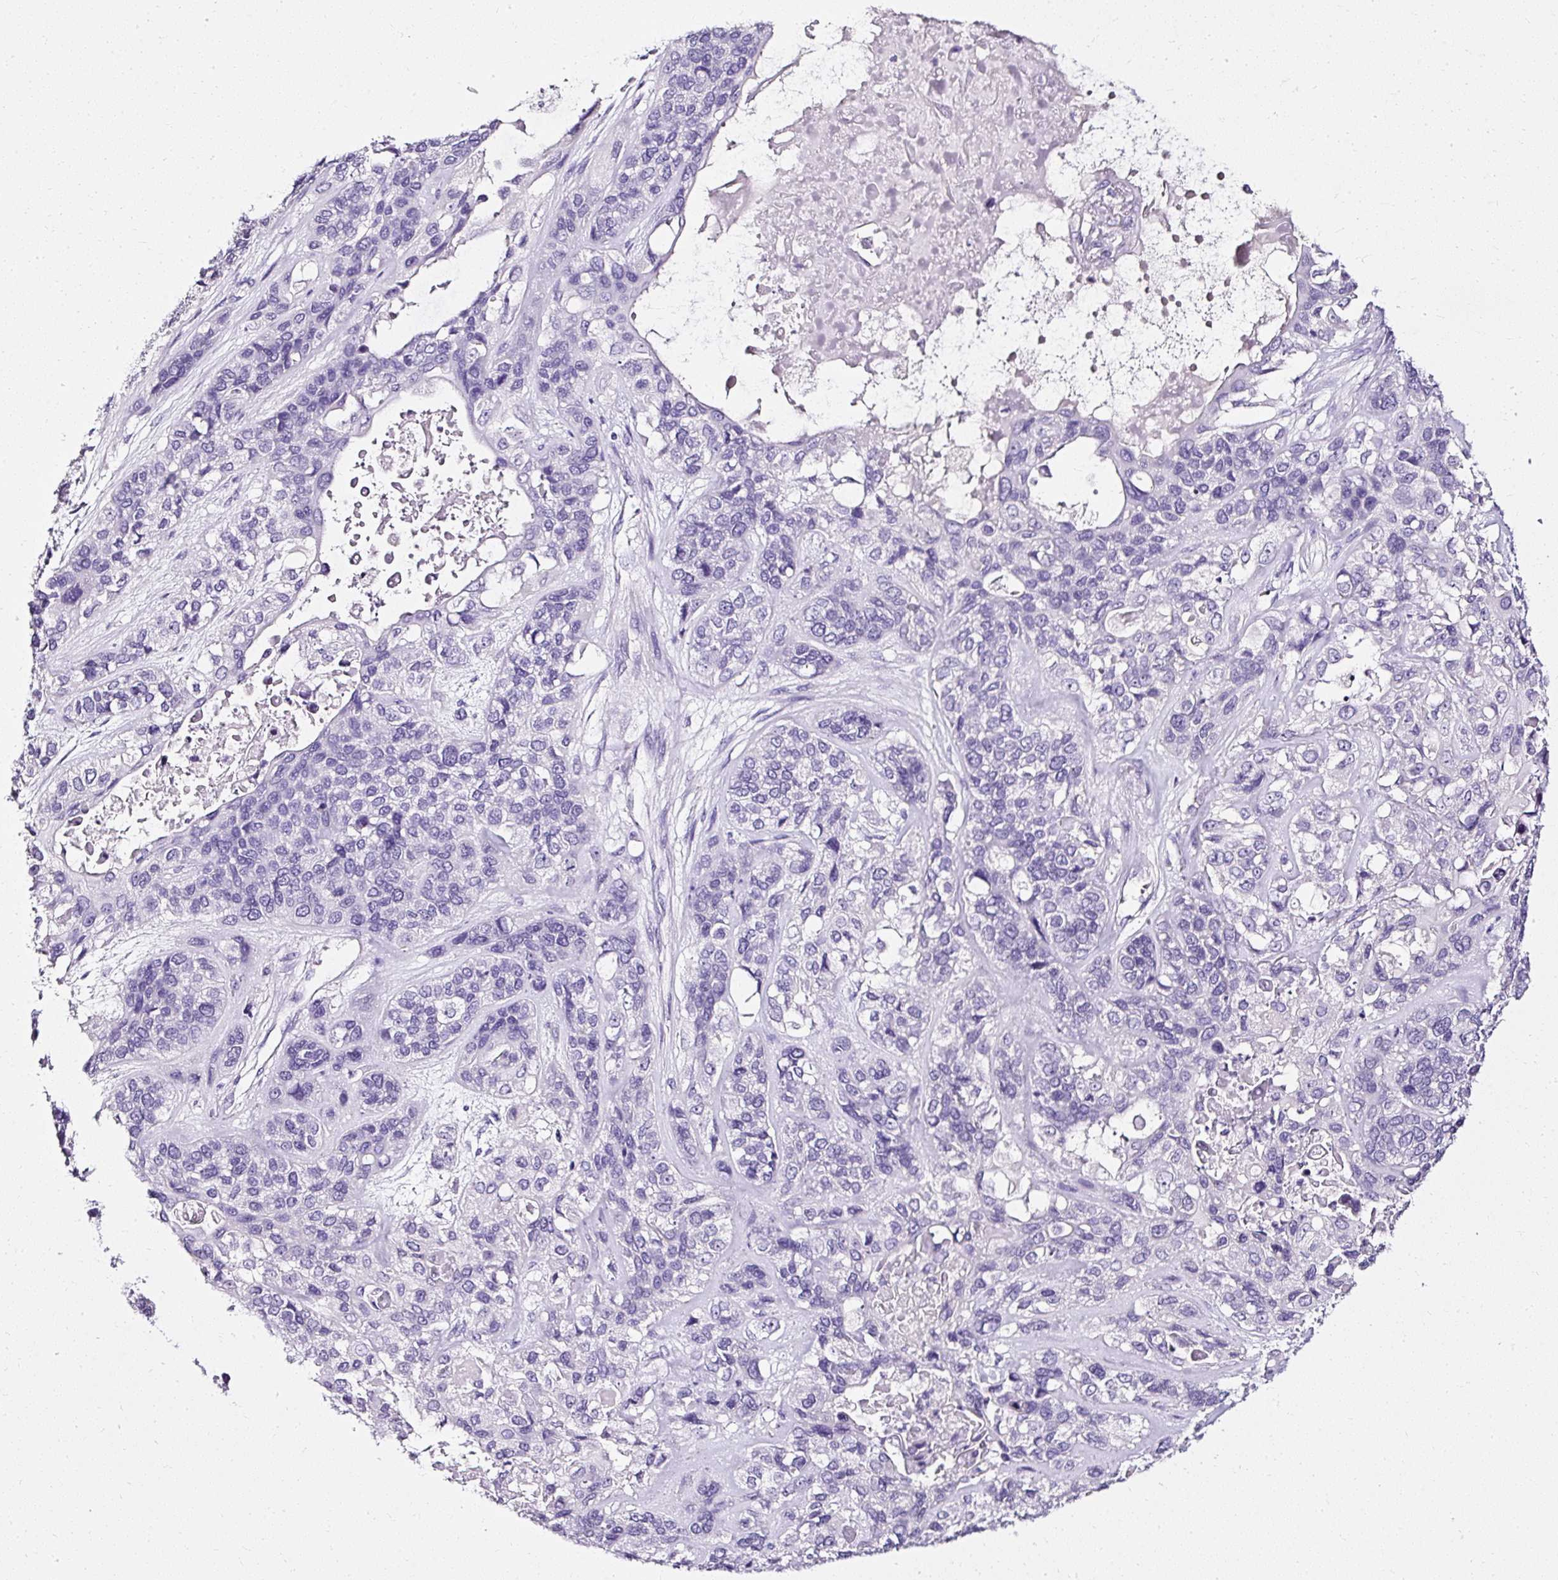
{"staining": {"intensity": "negative", "quantity": "none", "location": "none"}, "tissue": "lung cancer", "cell_type": "Tumor cells", "image_type": "cancer", "snomed": [{"axis": "morphology", "description": "Squamous cell carcinoma, NOS"}, {"axis": "topography", "description": "Lung"}], "caption": "Immunohistochemistry of squamous cell carcinoma (lung) shows no positivity in tumor cells.", "gene": "ATP2A1", "patient": {"sex": "female", "age": 70}}